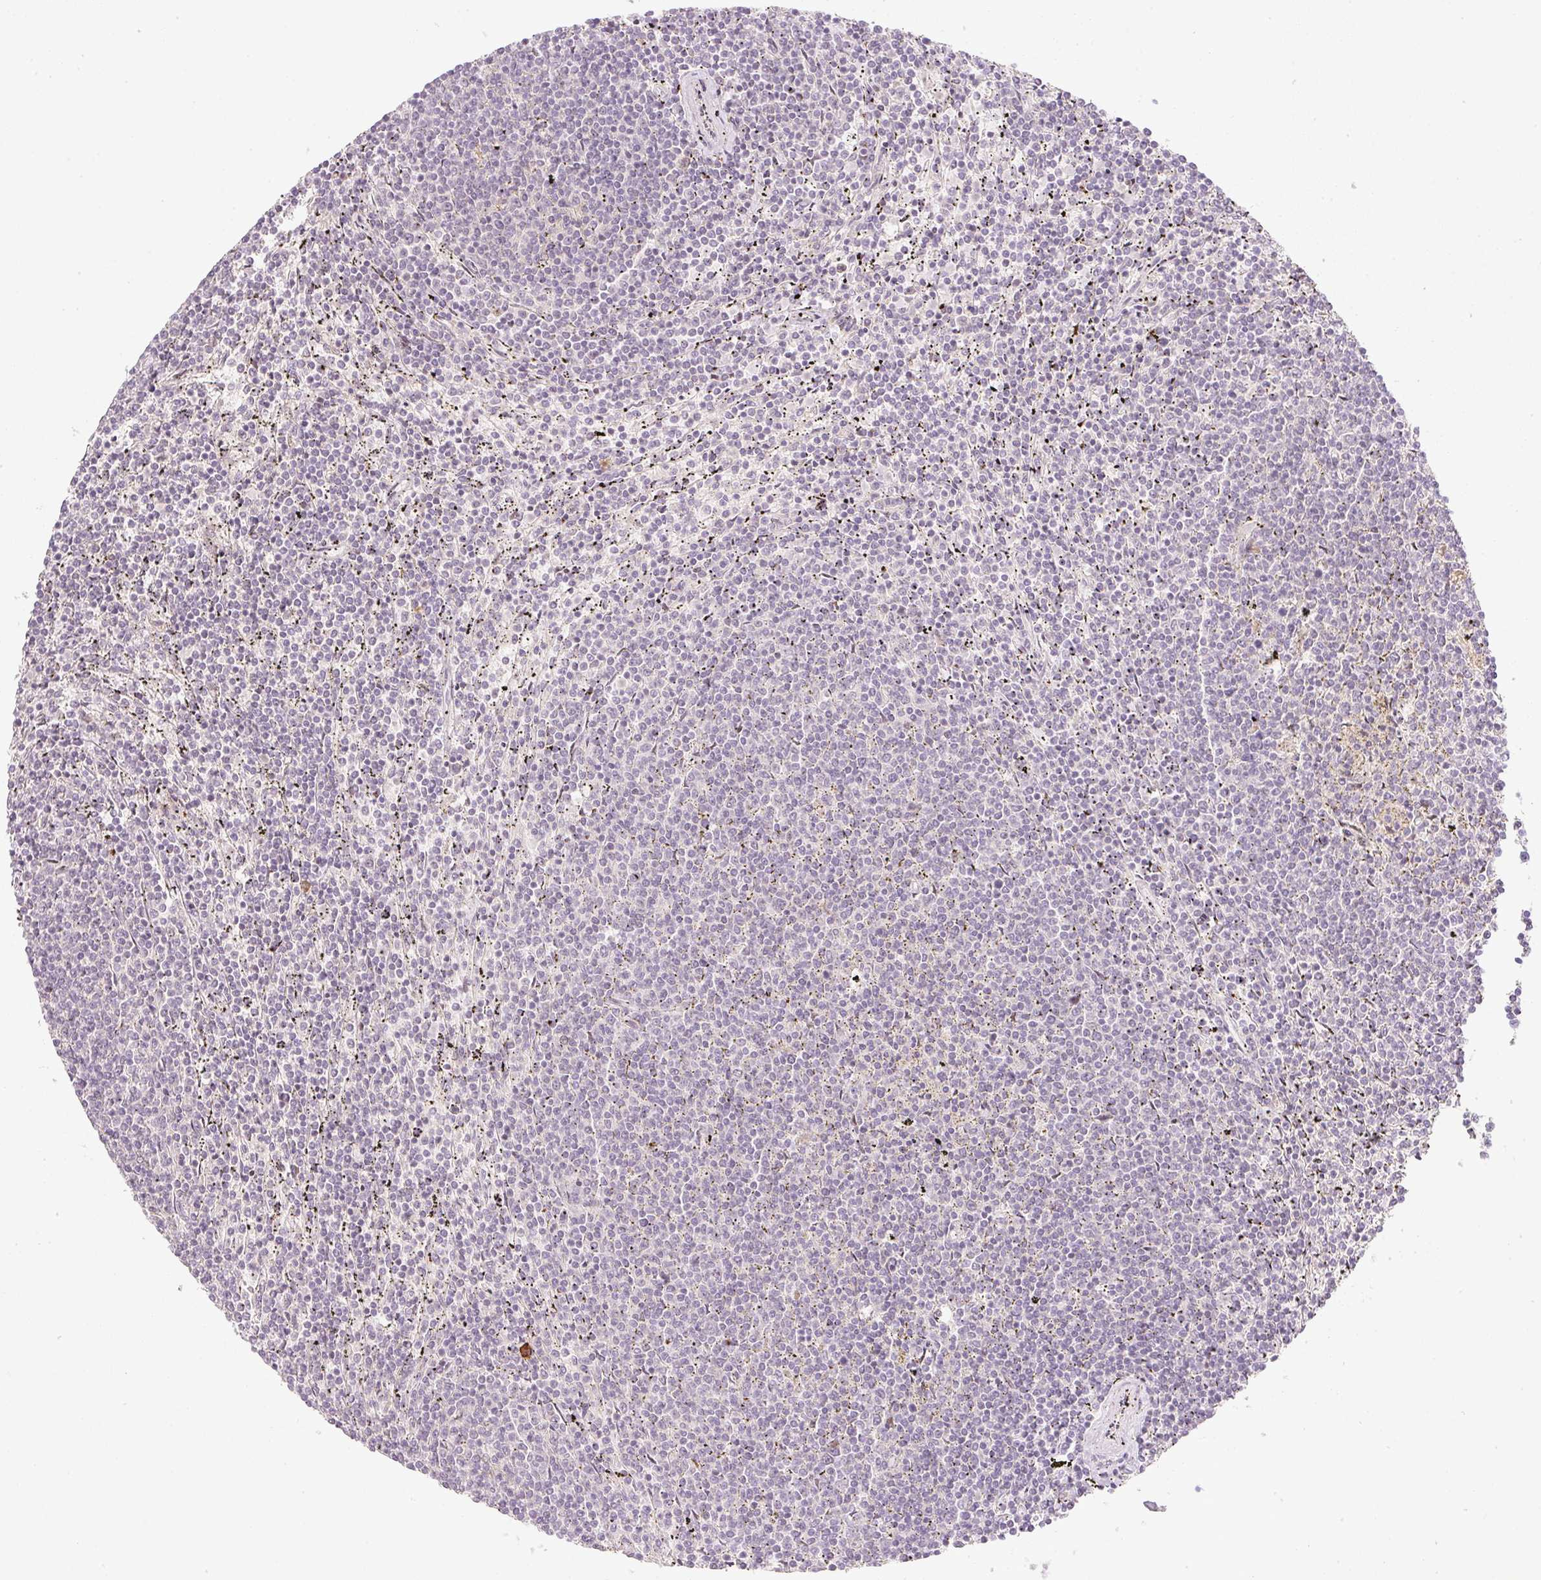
{"staining": {"intensity": "negative", "quantity": "none", "location": "none"}, "tissue": "lymphoma", "cell_type": "Tumor cells", "image_type": "cancer", "snomed": [{"axis": "morphology", "description": "Malignant lymphoma, non-Hodgkin's type, Low grade"}, {"axis": "topography", "description": "Spleen"}], "caption": "Immunohistochemistry image of human lymphoma stained for a protein (brown), which reveals no positivity in tumor cells.", "gene": "AAR2", "patient": {"sex": "female", "age": 50}}